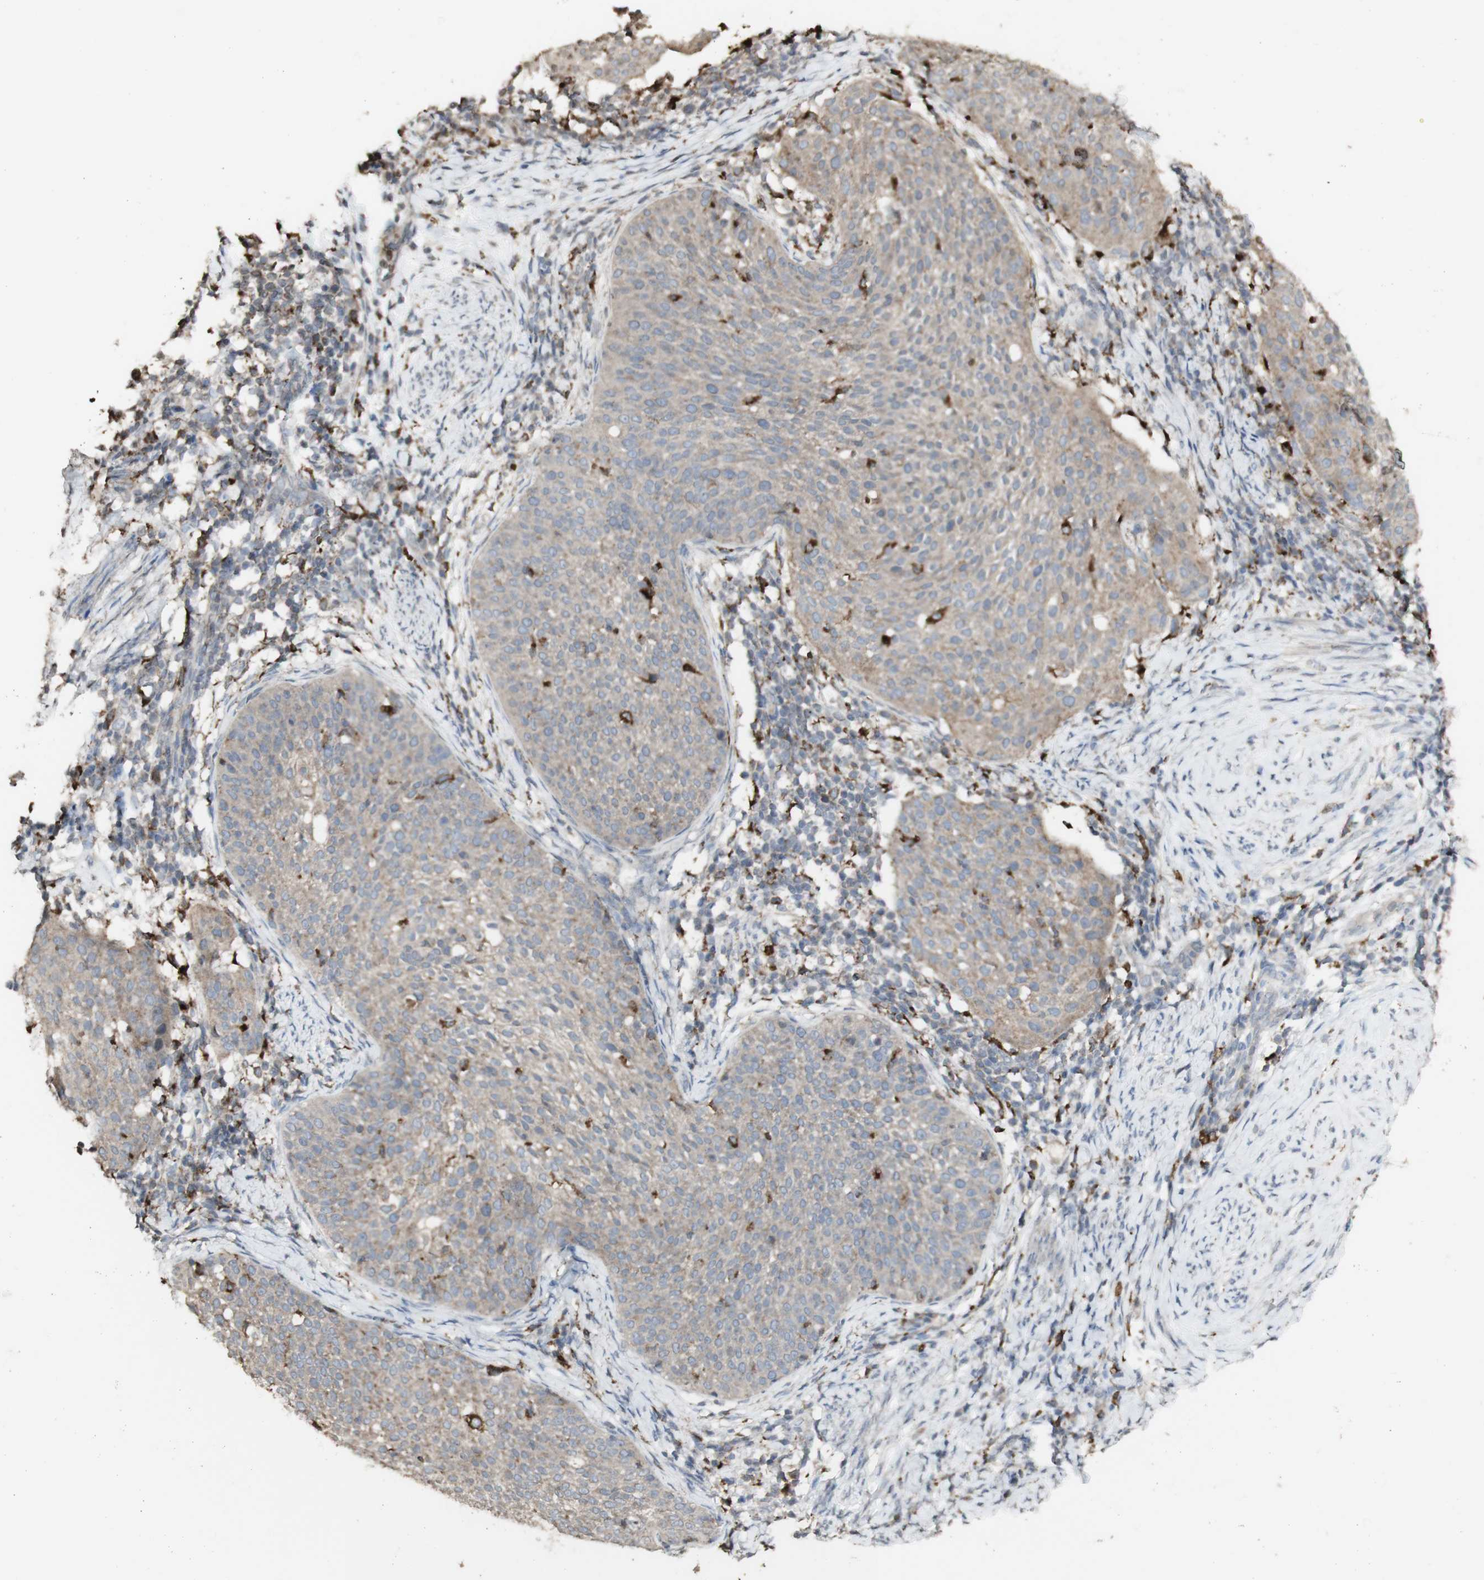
{"staining": {"intensity": "weak", "quantity": "25%-75%", "location": "cytoplasmic/membranous"}, "tissue": "cervical cancer", "cell_type": "Tumor cells", "image_type": "cancer", "snomed": [{"axis": "morphology", "description": "Squamous cell carcinoma, NOS"}, {"axis": "topography", "description": "Cervix"}], "caption": "Weak cytoplasmic/membranous protein positivity is present in about 25%-75% of tumor cells in cervical squamous cell carcinoma.", "gene": "ATP6V1E1", "patient": {"sex": "female", "age": 51}}